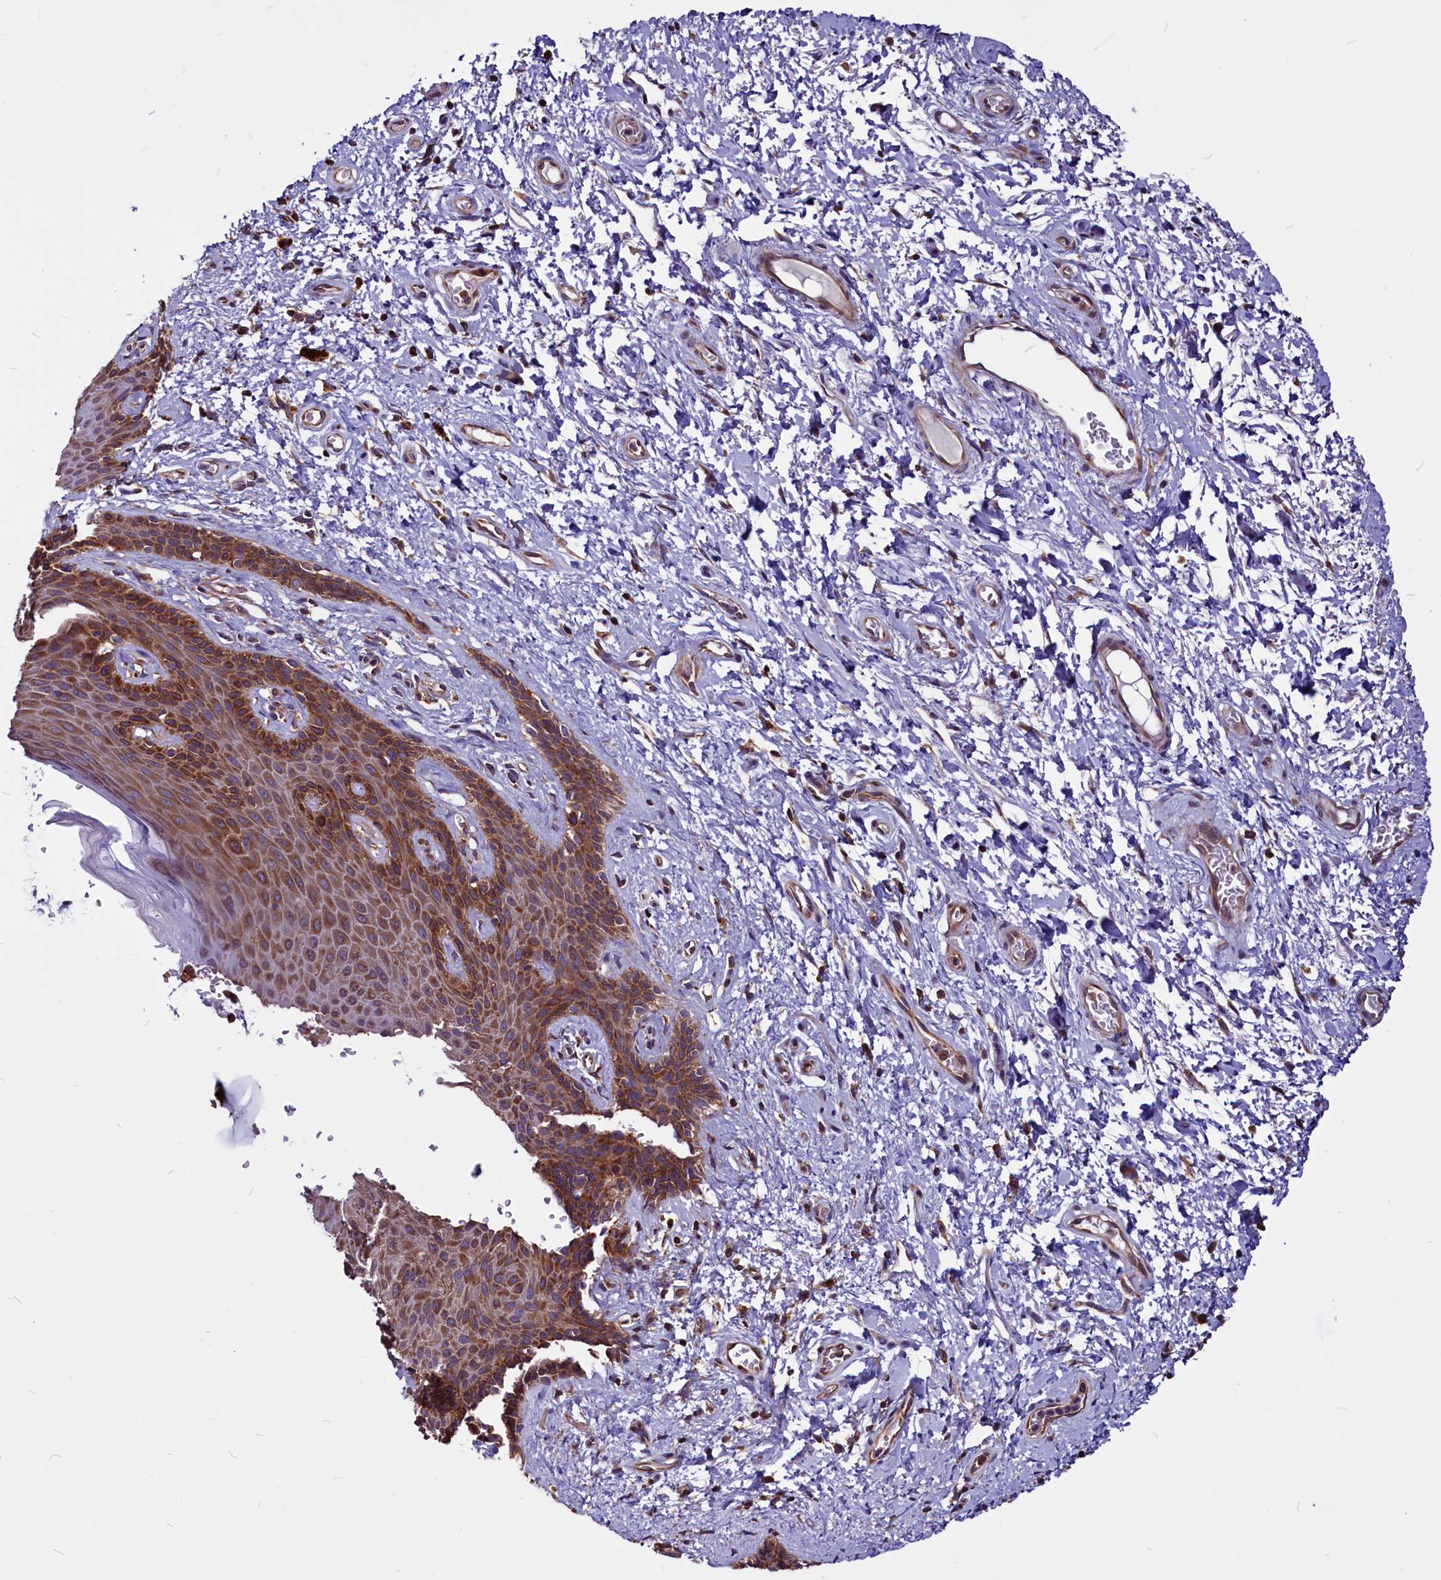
{"staining": {"intensity": "strong", "quantity": ">75%", "location": "cytoplasmic/membranous"}, "tissue": "skin", "cell_type": "Epidermal cells", "image_type": "normal", "snomed": [{"axis": "morphology", "description": "Normal tissue, NOS"}, {"axis": "topography", "description": "Anal"}], "caption": "A micrograph showing strong cytoplasmic/membranous positivity in about >75% of epidermal cells in normal skin, as visualized by brown immunohistochemical staining.", "gene": "EIF3G", "patient": {"sex": "female", "age": 46}}